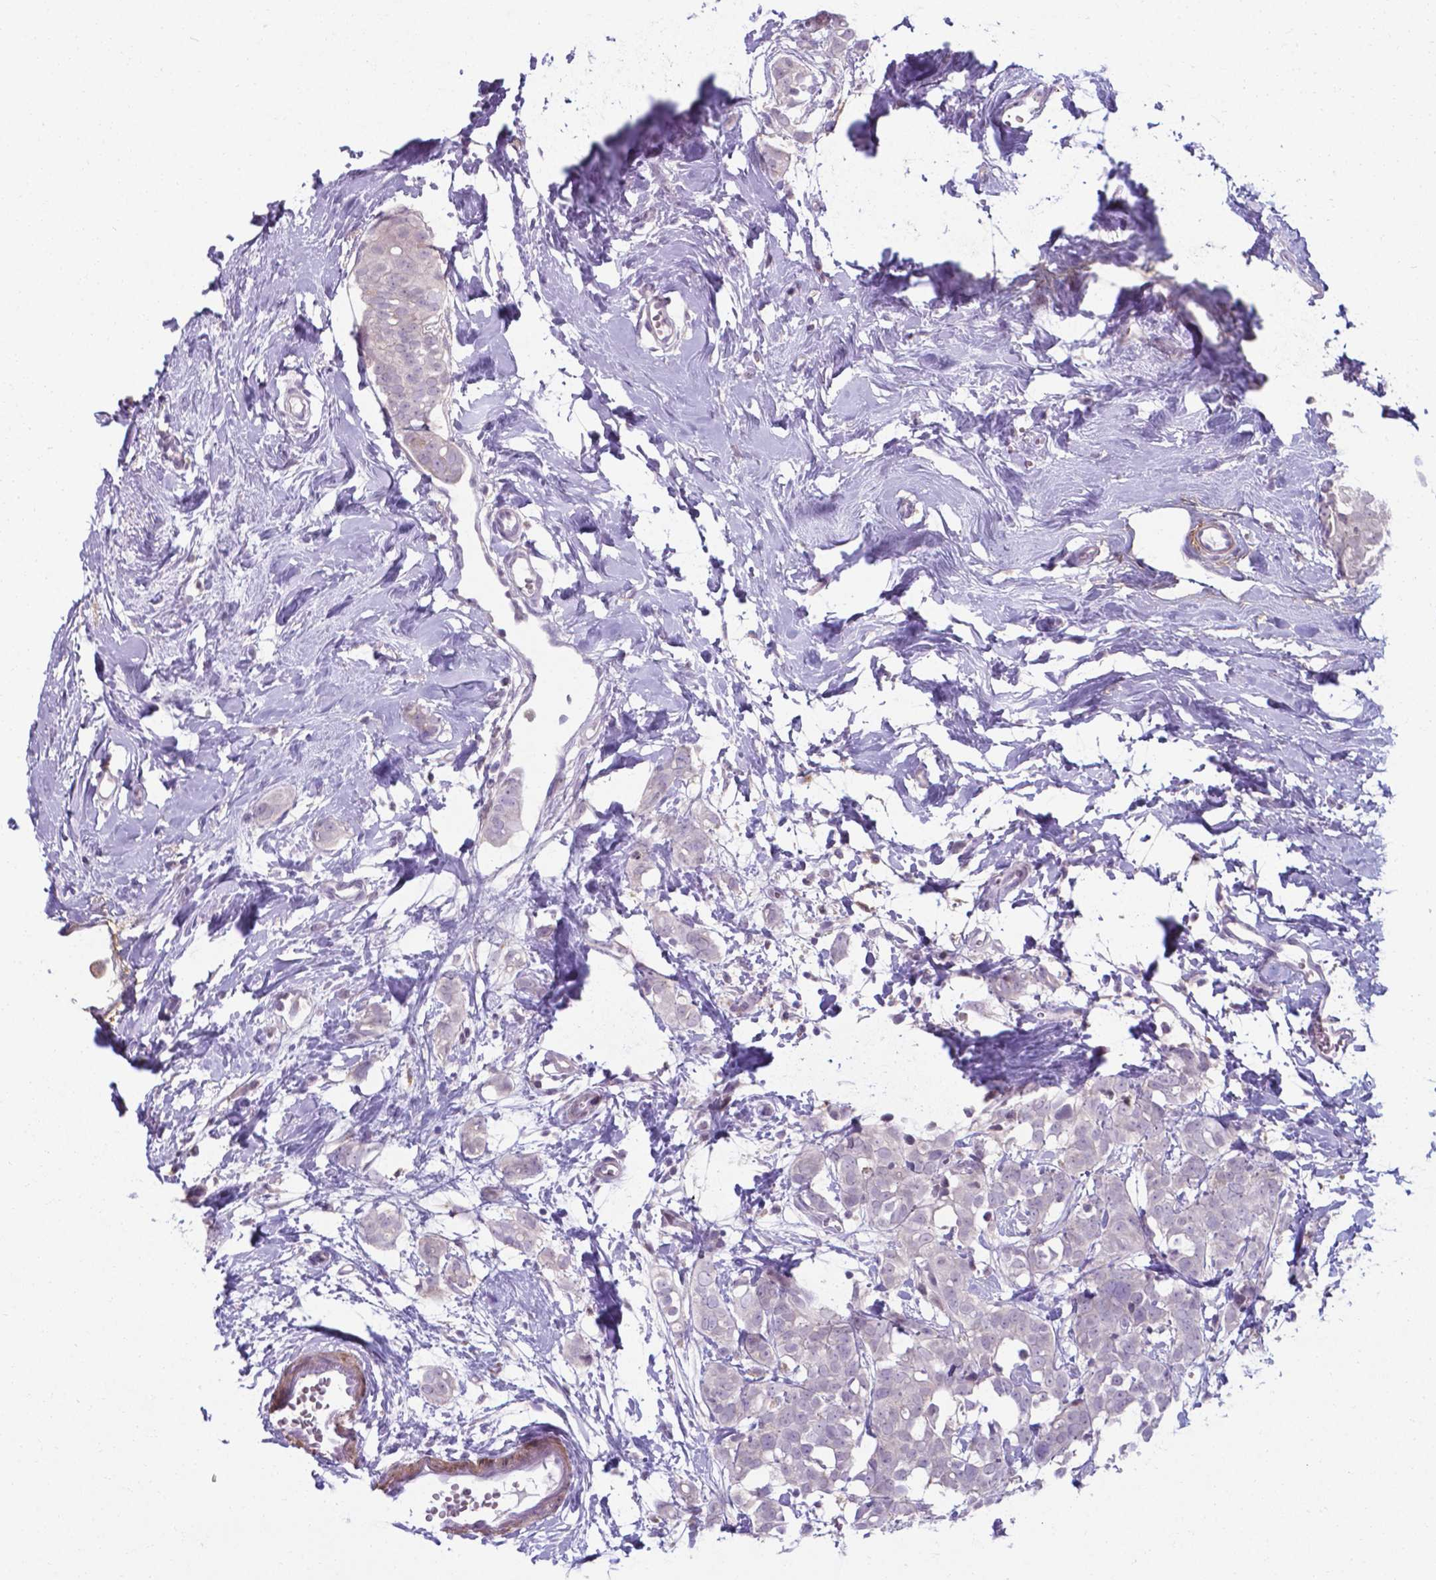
{"staining": {"intensity": "negative", "quantity": "none", "location": "none"}, "tissue": "breast cancer", "cell_type": "Tumor cells", "image_type": "cancer", "snomed": [{"axis": "morphology", "description": "Duct carcinoma"}, {"axis": "topography", "description": "Breast"}], "caption": "Human breast cancer stained for a protein using immunohistochemistry (IHC) demonstrates no positivity in tumor cells.", "gene": "AP5B1", "patient": {"sex": "female", "age": 40}}